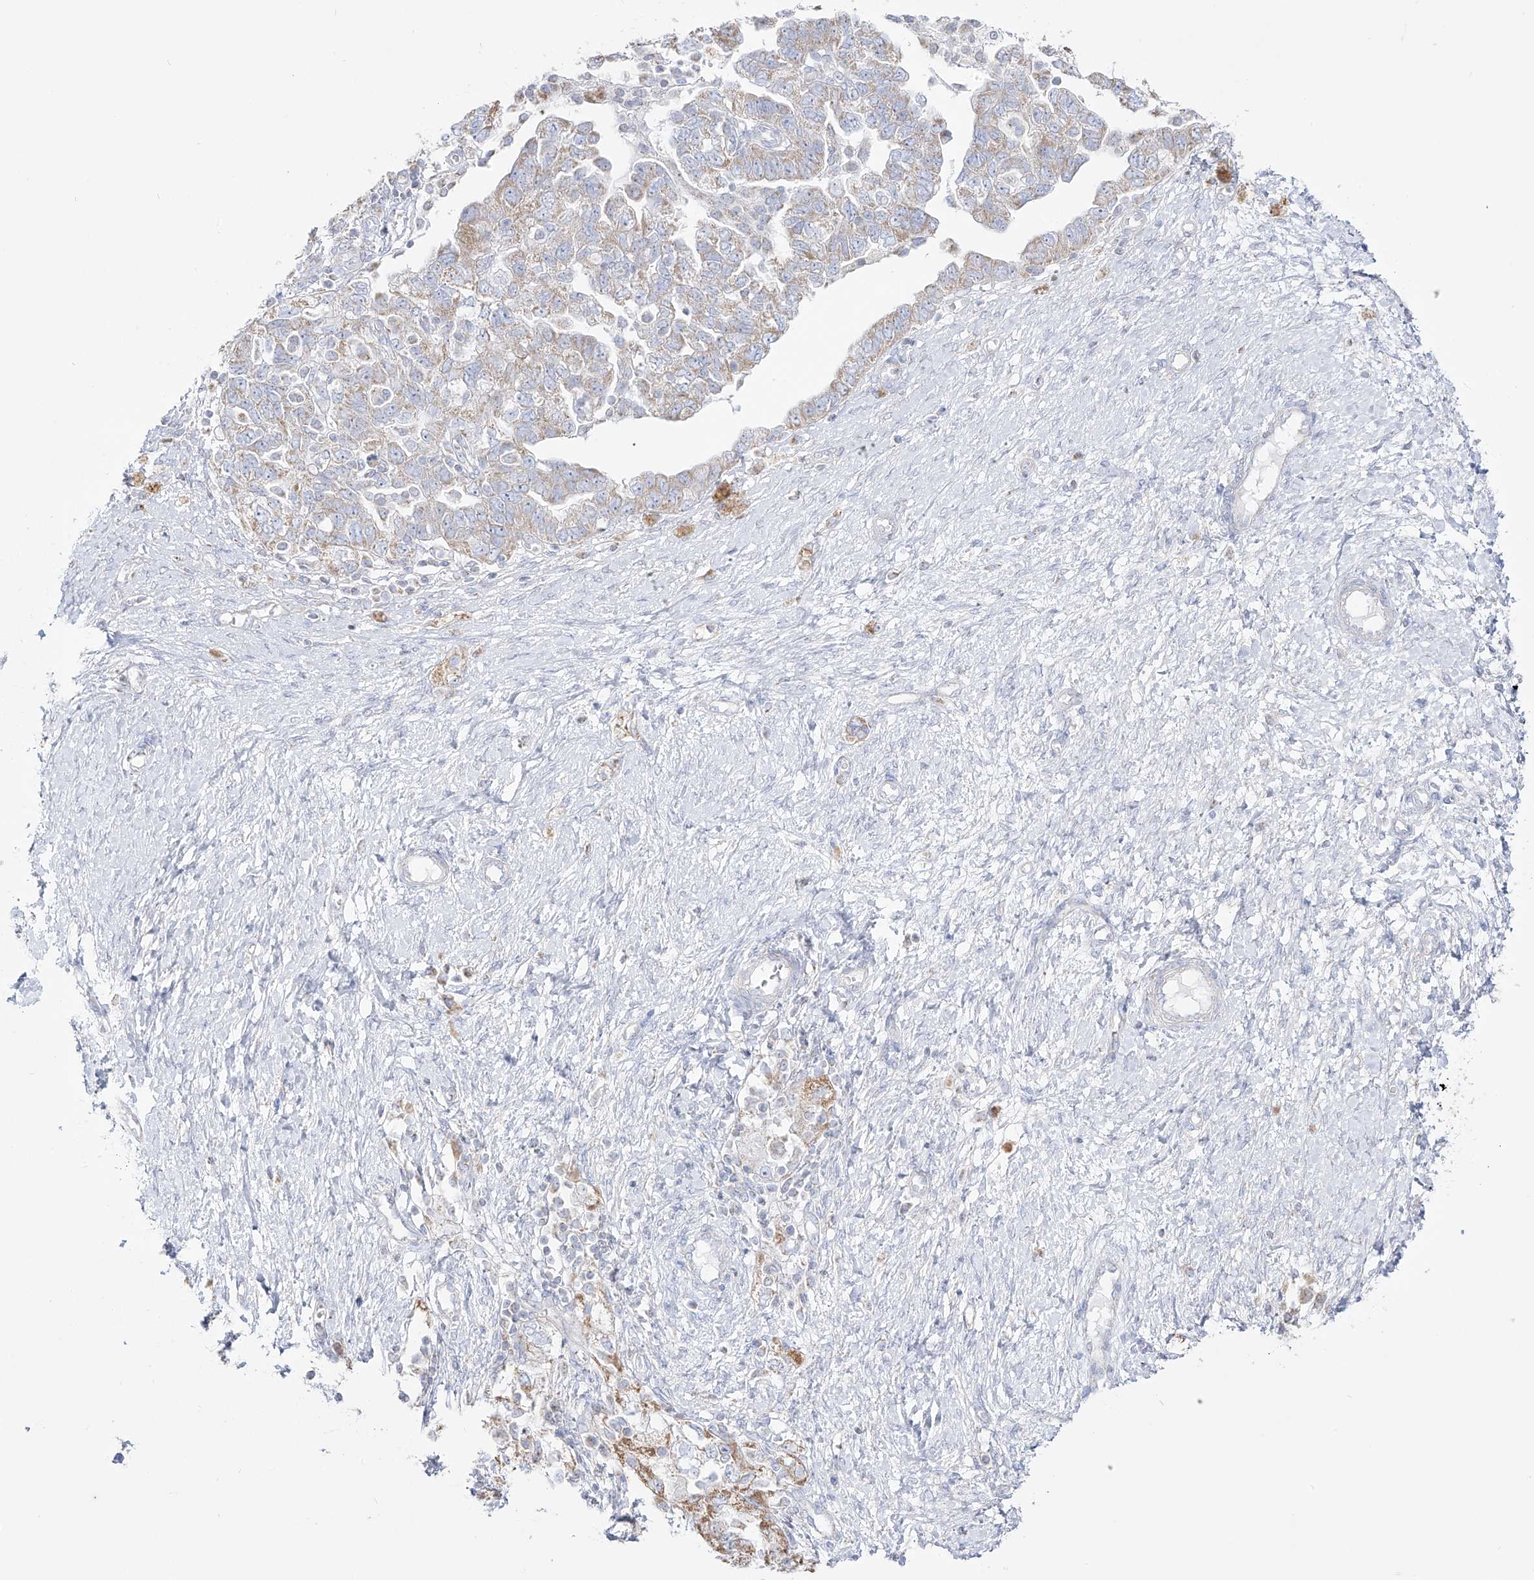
{"staining": {"intensity": "moderate", "quantity": "<25%", "location": "cytoplasmic/membranous"}, "tissue": "ovarian cancer", "cell_type": "Tumor cells", "image_type": "cancer", "snomed": [{"axis": "morphology", "description": "Carcinoma, NOS"}, {"axis": "morphology", "description": "Cystadenocarcinoma, serous, NOS"}, {"axis": "topography", "description": "Ovary"}], "caption": "Human ovarian cancer stained with a brown dye shows moderate cytoplasmic/membranous positive staining in about <25% of tumor cells.", "gene": "RCHY1", "patient": {"sex": "female", "age": 69}}